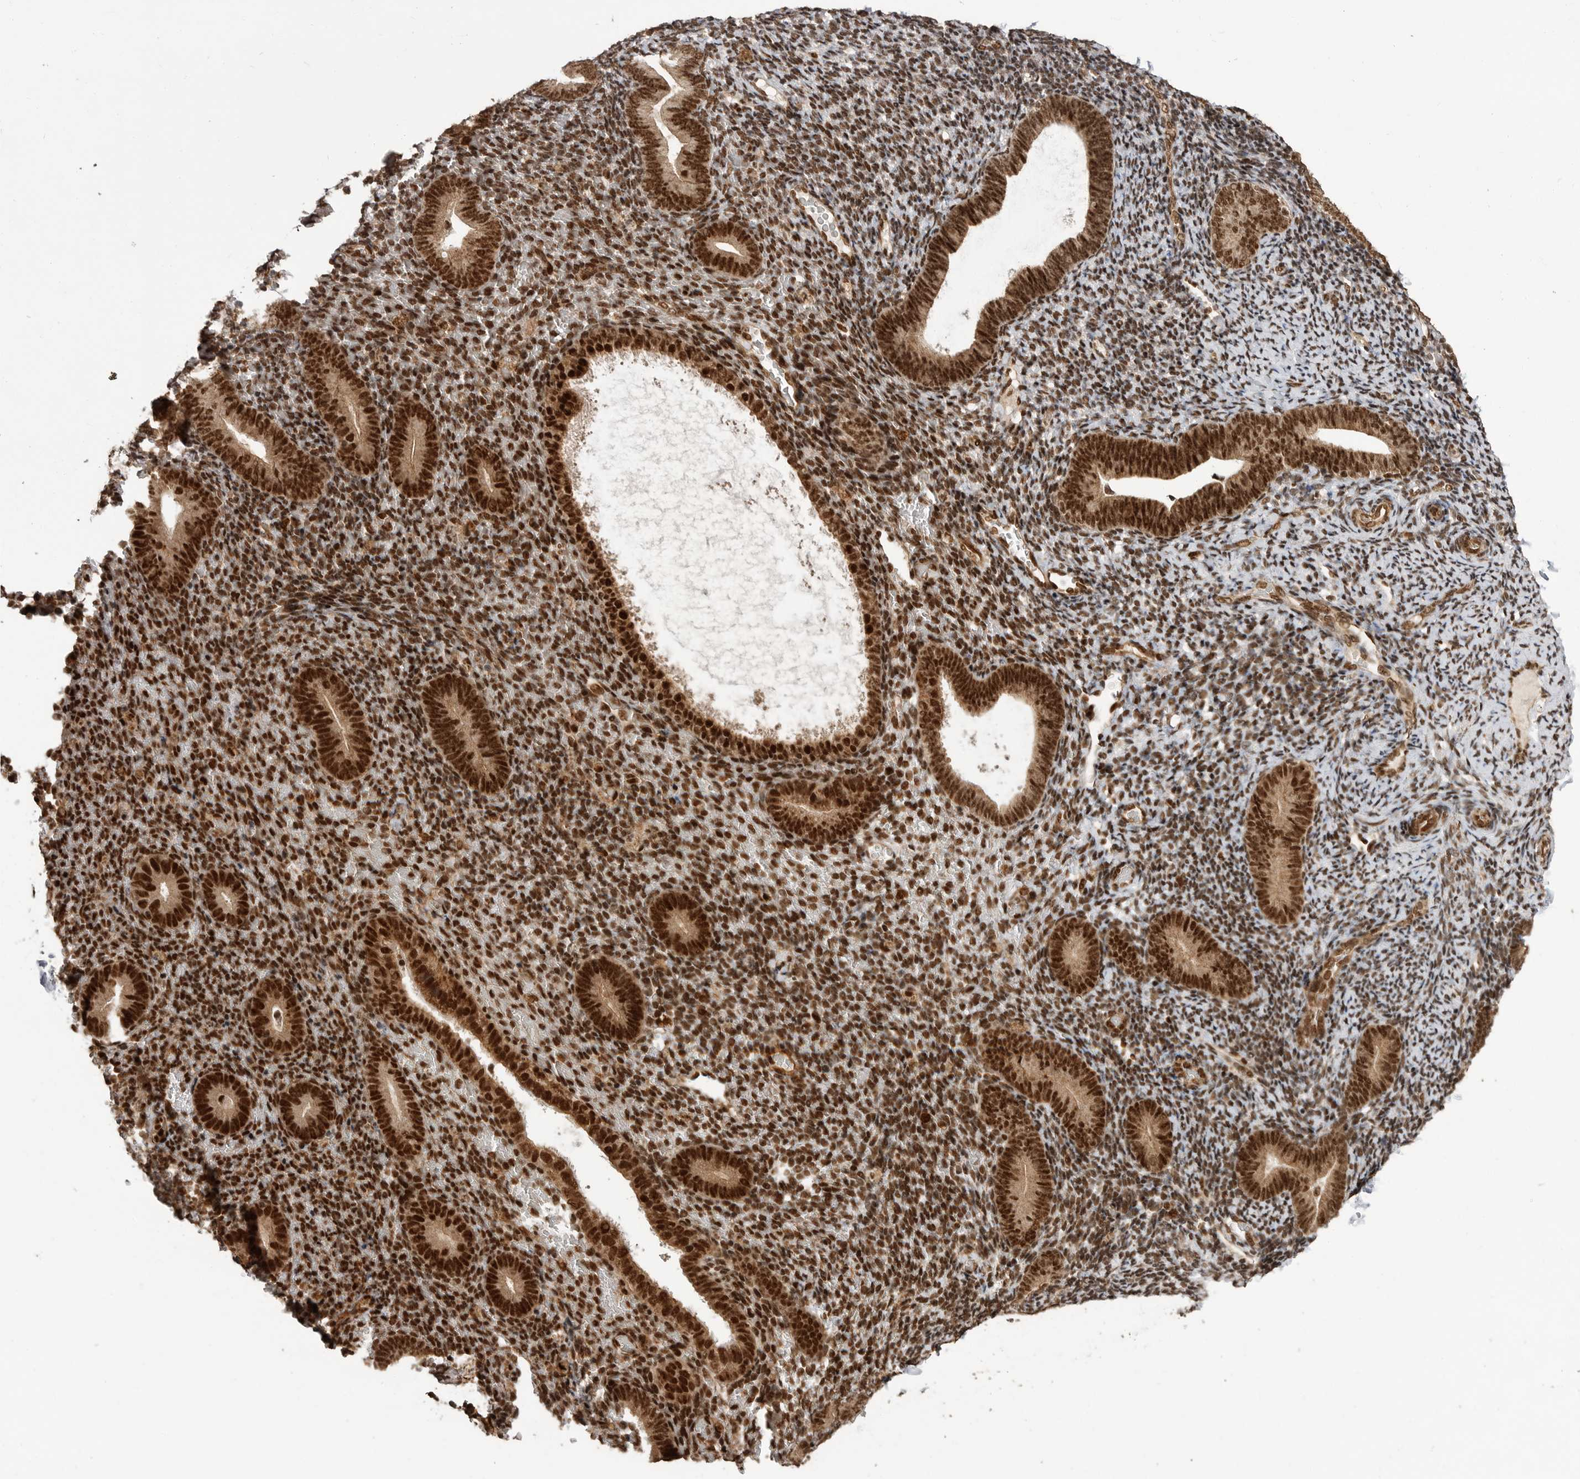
{"staining": {"intensity": "strong", "quantity": ">75%", "location": "nuclear"}, "tissue": "endometrium", "cell_type": "Cells in endometrial stroma", "image_type": "normal", "snomed": [{"axis": "morphology", "description": "Normal tissue, NOS"}, {"axis": "topography", "description": "Endometrium"}], "caption": "Immunohistochemical staining of unremarkable human endometrium exhibits >75% levels of strong nuclear protein expression in approximately >75% of cells in endometrial stroma.", "gene": "PPP1R8", "patient": {"sex": "female", "age": 51}}